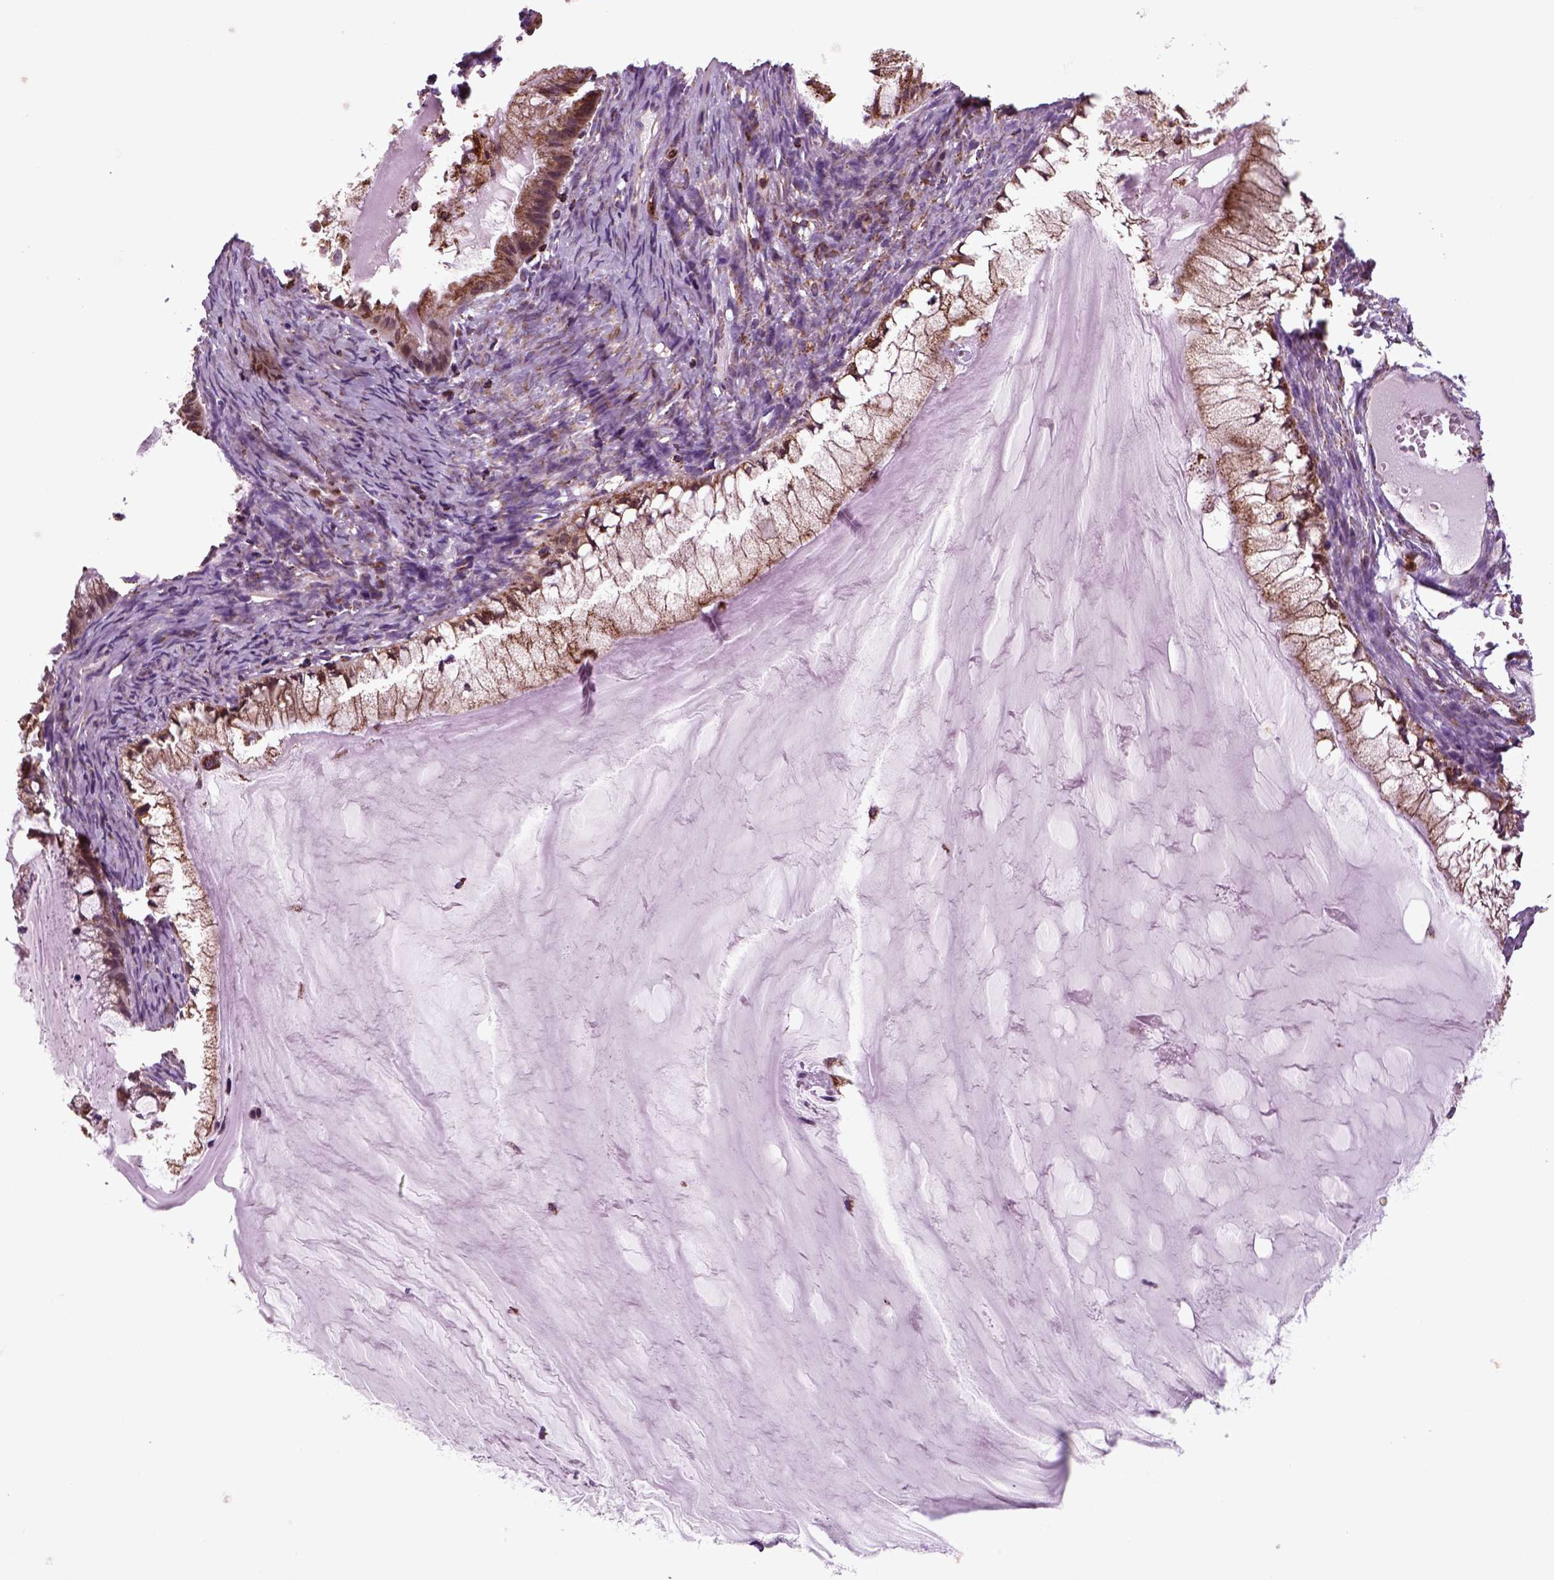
{"staining": {"intensity": "moderate", "quantity": ">75%", "location": "cytoplasmic/membranous"}, "tissue": "ovarian cancer", "cell_type": "Tumor cells", "image_type": "cancer", "snomed": [{"axis": "morphology", "description": "Cystadenocarcinoma, serous, NOS"}, {"axis": "topography", "description": "Ovary"}], "caption": "Ovarian serous cystadenocarcinoma was stained to show a protein in brown. There is medium levels of moderate cytoplasmic/membranous expression in about >75% of tumor cells.", "gene": "NUDT16L1", "patient": {"sex": "female", "age": 87}}